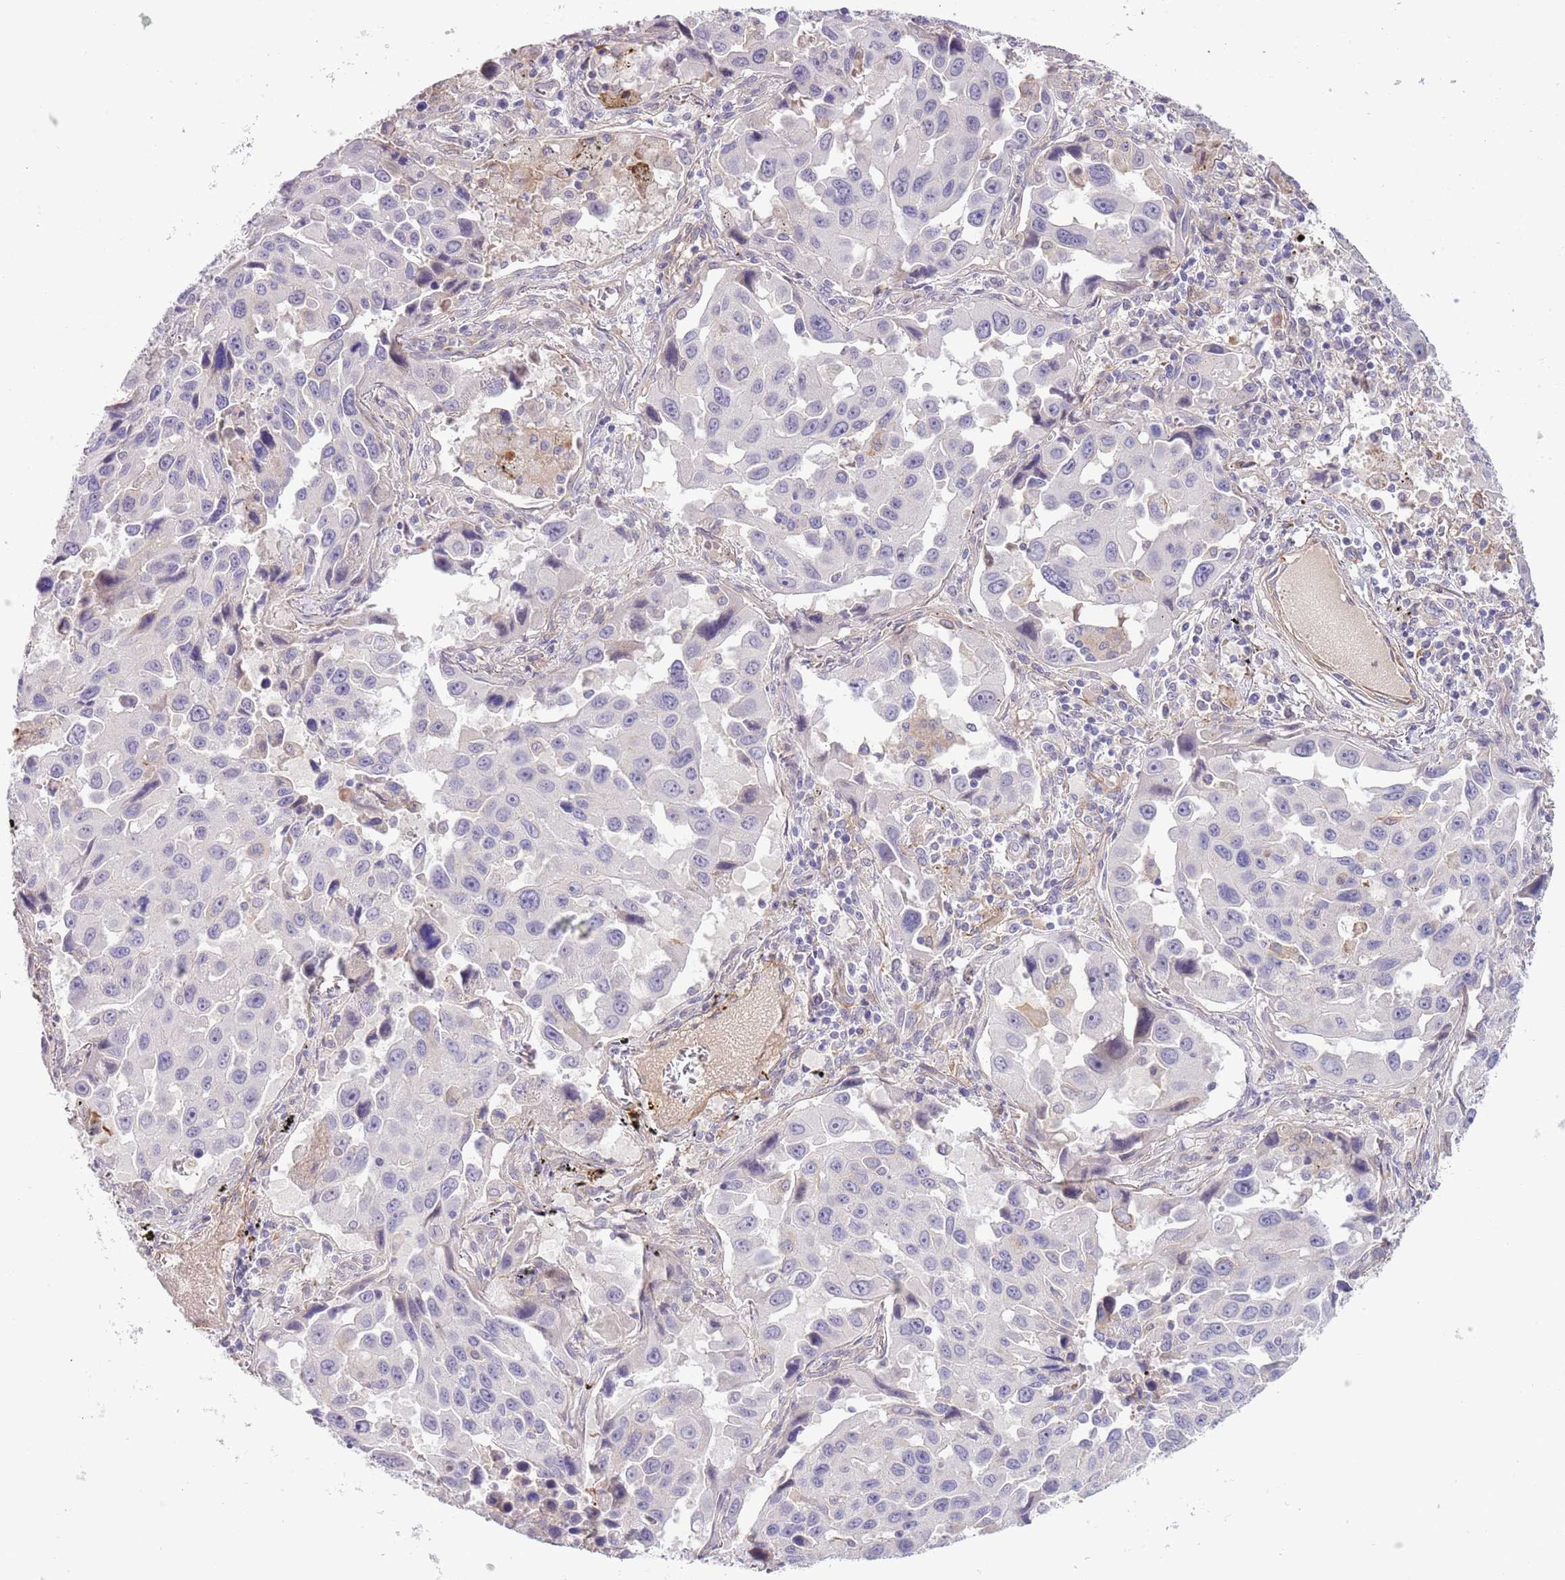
{"staining": {"intensity": "negative", "quantity": "none", "location": "none"}, "tissue": "lung cancer", "cell_type": "Tumor cells", "image_type": "cancer", "snomed": [{"axis": "morphology", "description": "Adenocarcinoma, NOS"}, {"axis": "topography", "description": "Lung"}], "caption": "DAB immunohistochemical staining of human lung adenocarcinoma exhibits no significant expression in tumor cells. (Brightfield microscopy of DAB IHC at high magnification).", "gene": "TINAGL1", "patient": {"sex": "male", "age": 66}}